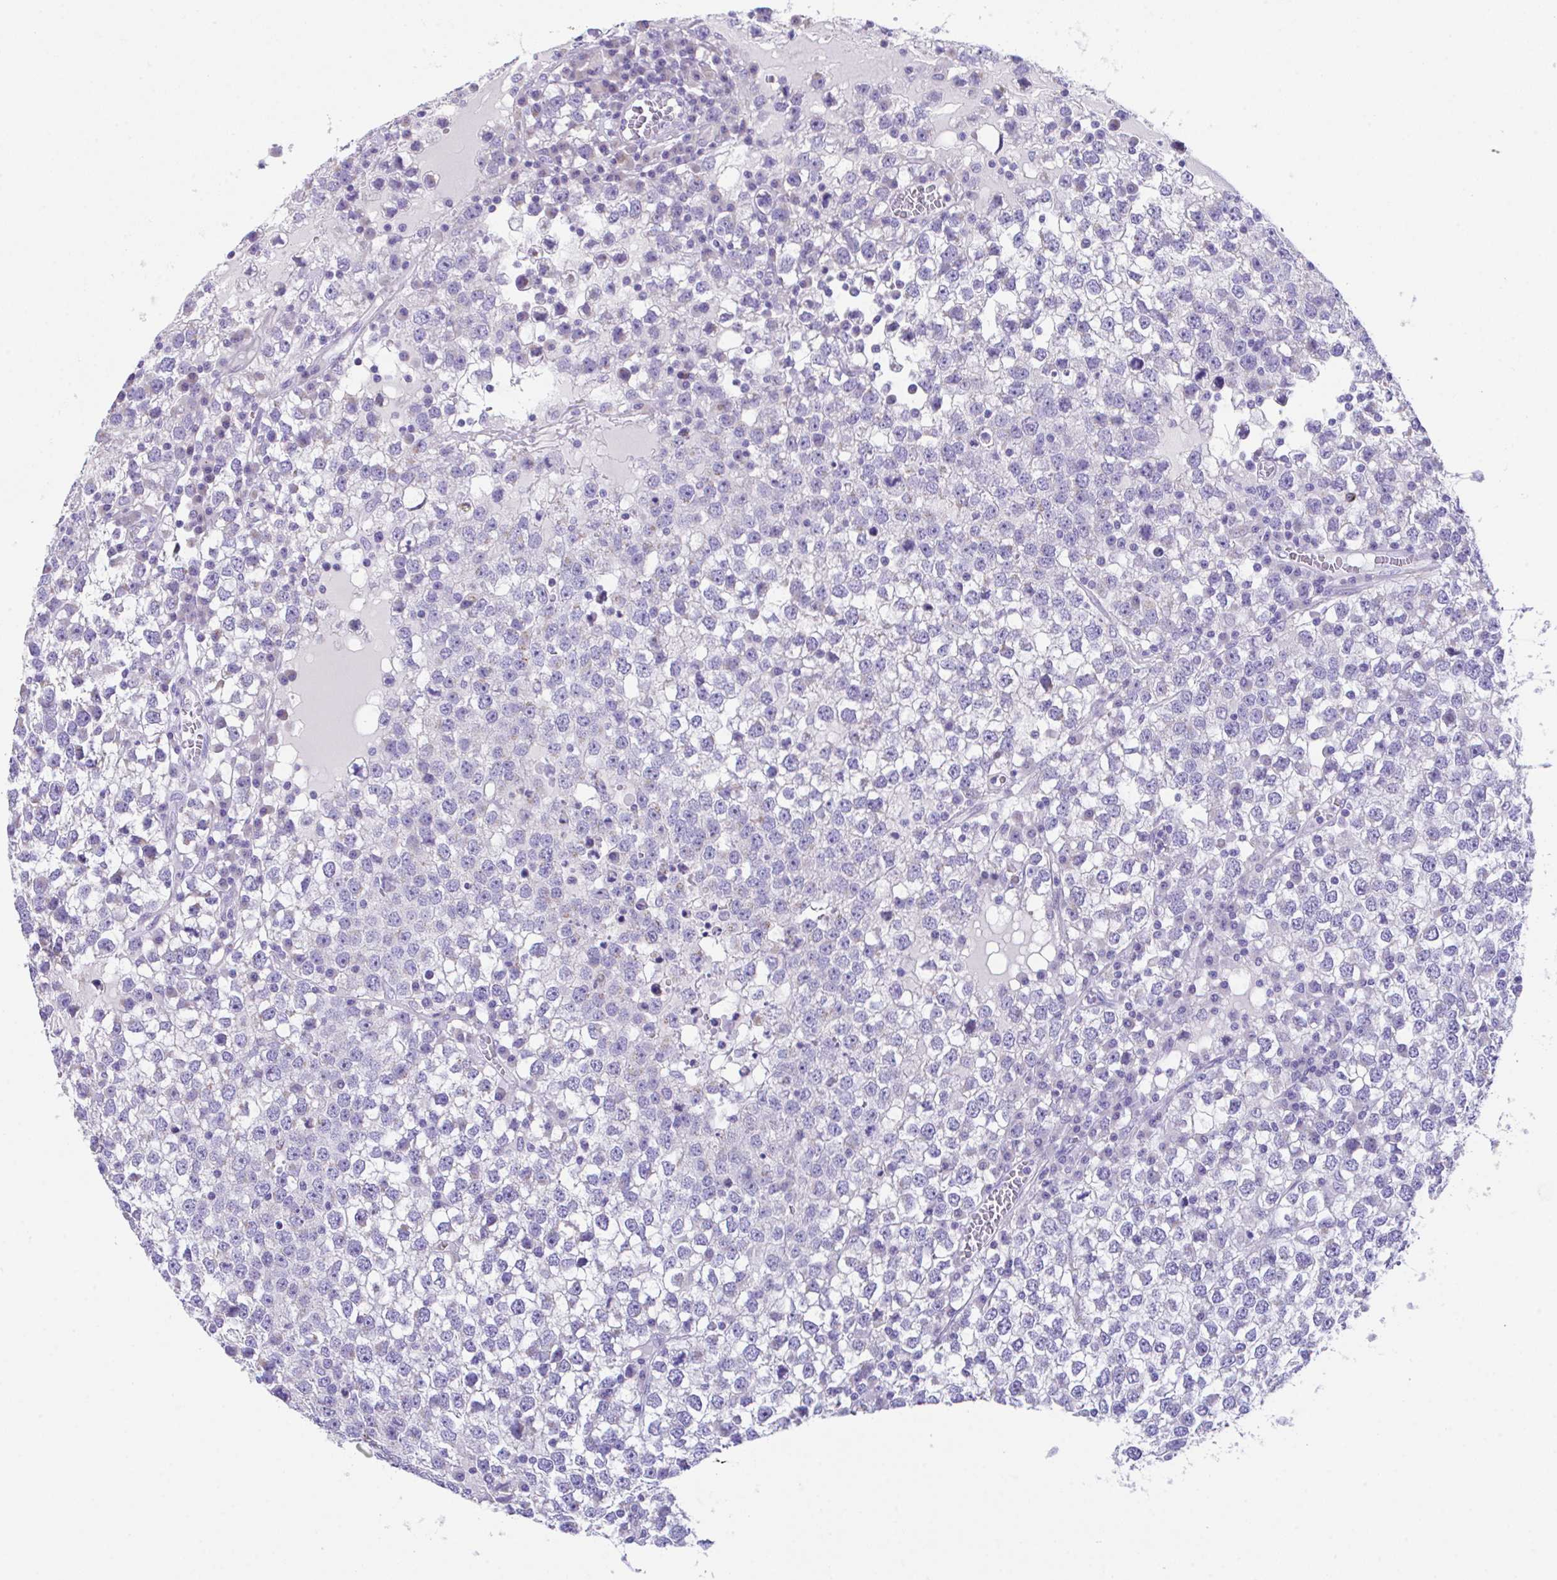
{"staining": {"intensity": "negative", "quantity": "none", "location": "none"}, "tissue": "testis cancer", "cell_type": "Tumor cells", "image_type": "cancer", "snomed": [{"axis": "morphology", "description": "Seminoma, NOS"}, {"axis": "topography", "description": "Testis"}], "caption": "Histopathology image shows no protein staining in tumor cells of testis cancer (seminoma) tissue.", "gene": "SLC16A6", "patient": {"sex": "male", "age": 65}}